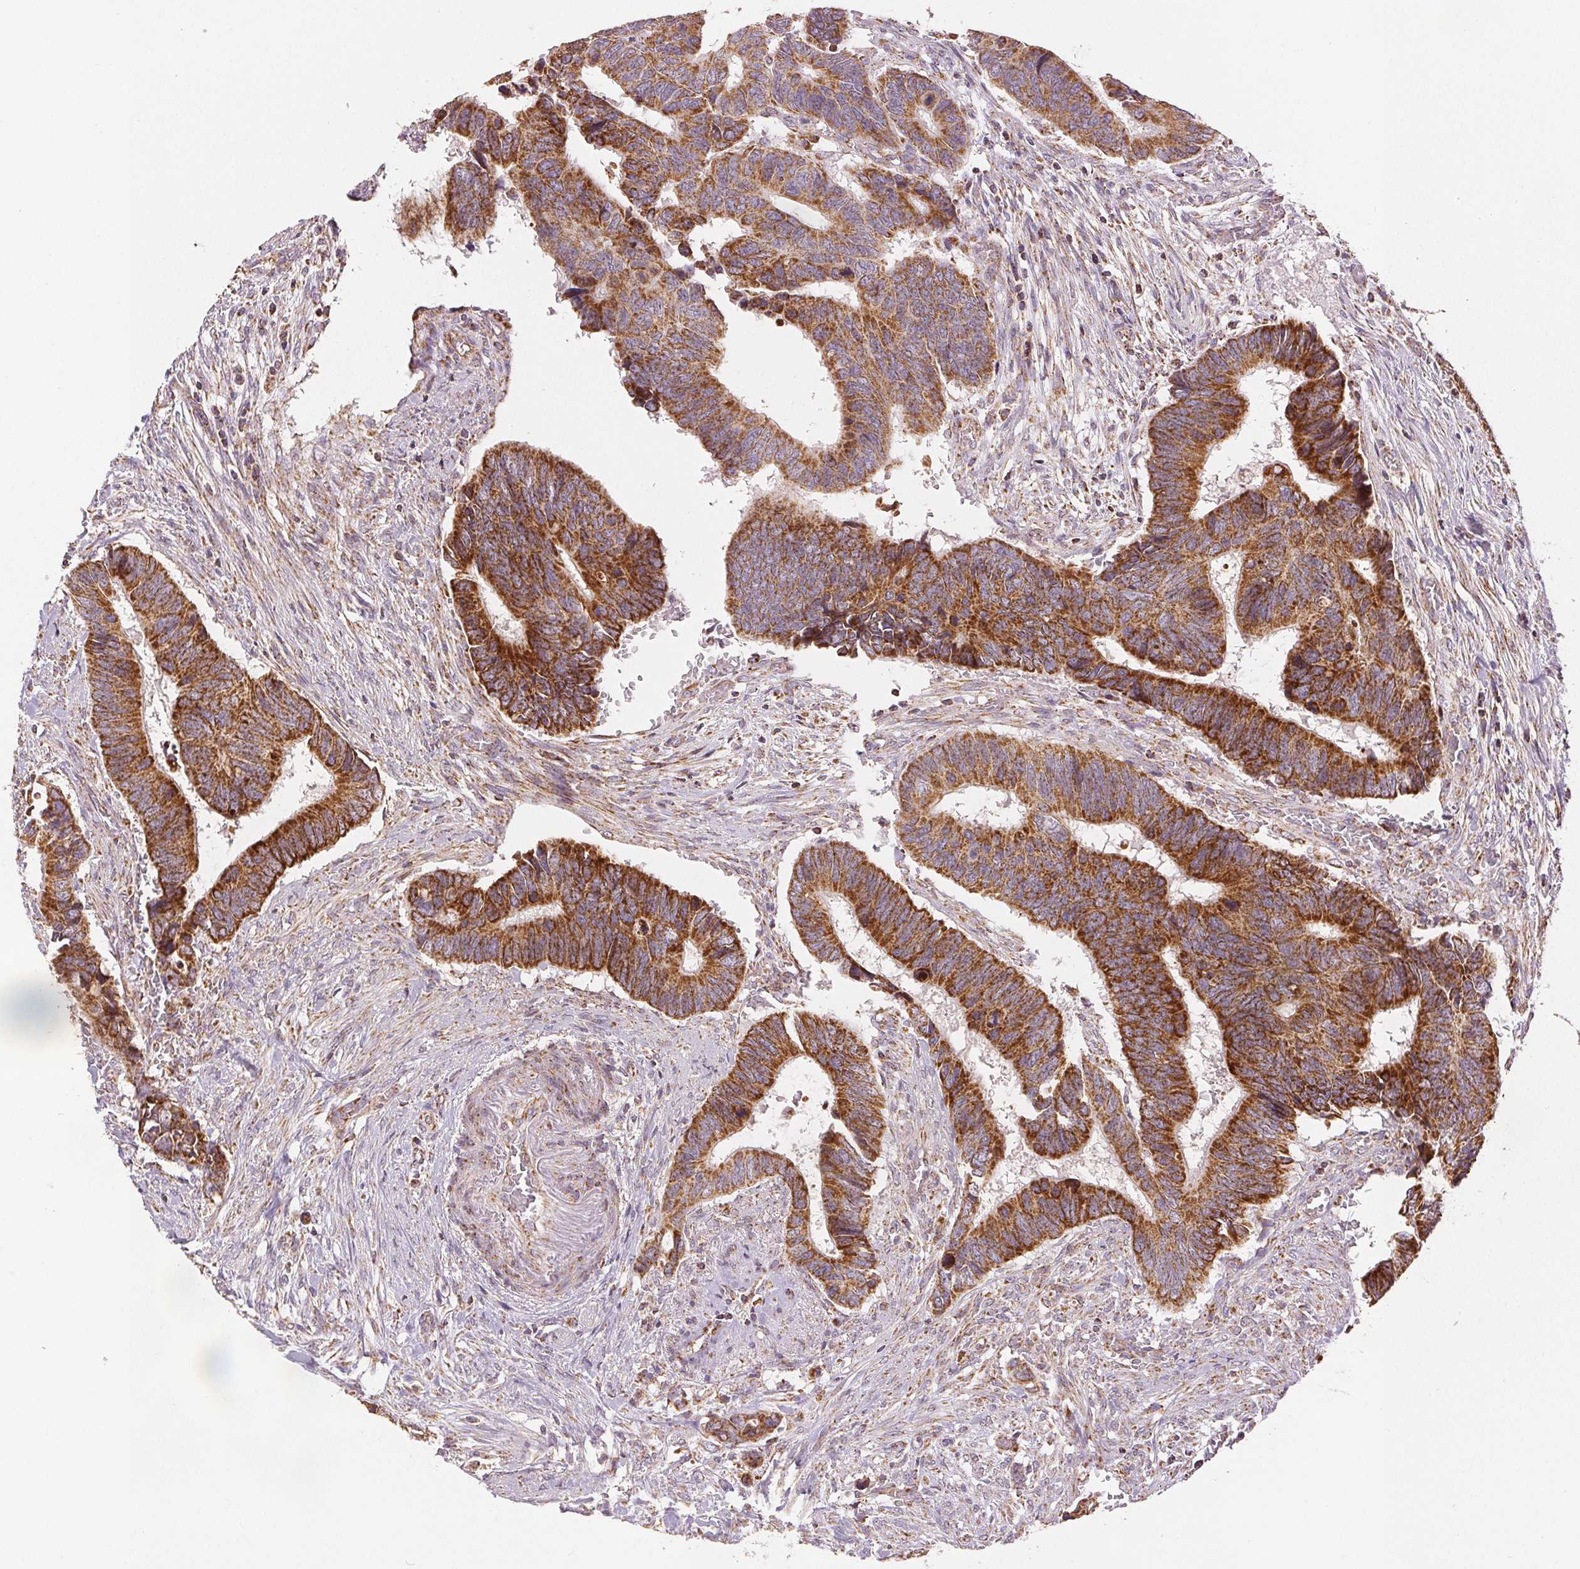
{"staining": {"intensity": "strong", "quantity": ">75%", "location": "cytoplasmic/membranous"}, "tissue": "colorectal cancer", "cell_type": "Tumor cells", "image_type": "cancer", "snomed": [{"axis": "morphology", "description": "Adenocarcinoma, NOS"}, {"axis": "topography", "description": "Colon"}], "caption": "Immunohistochemistry of adenocarcinoma (colorectal) demonstrates high levels of strong cytoplasmic/membranous expression in approximately >75% of tumor cells.", "gene": "SDHB", "patient": {"sex": "male", "age": 49}}